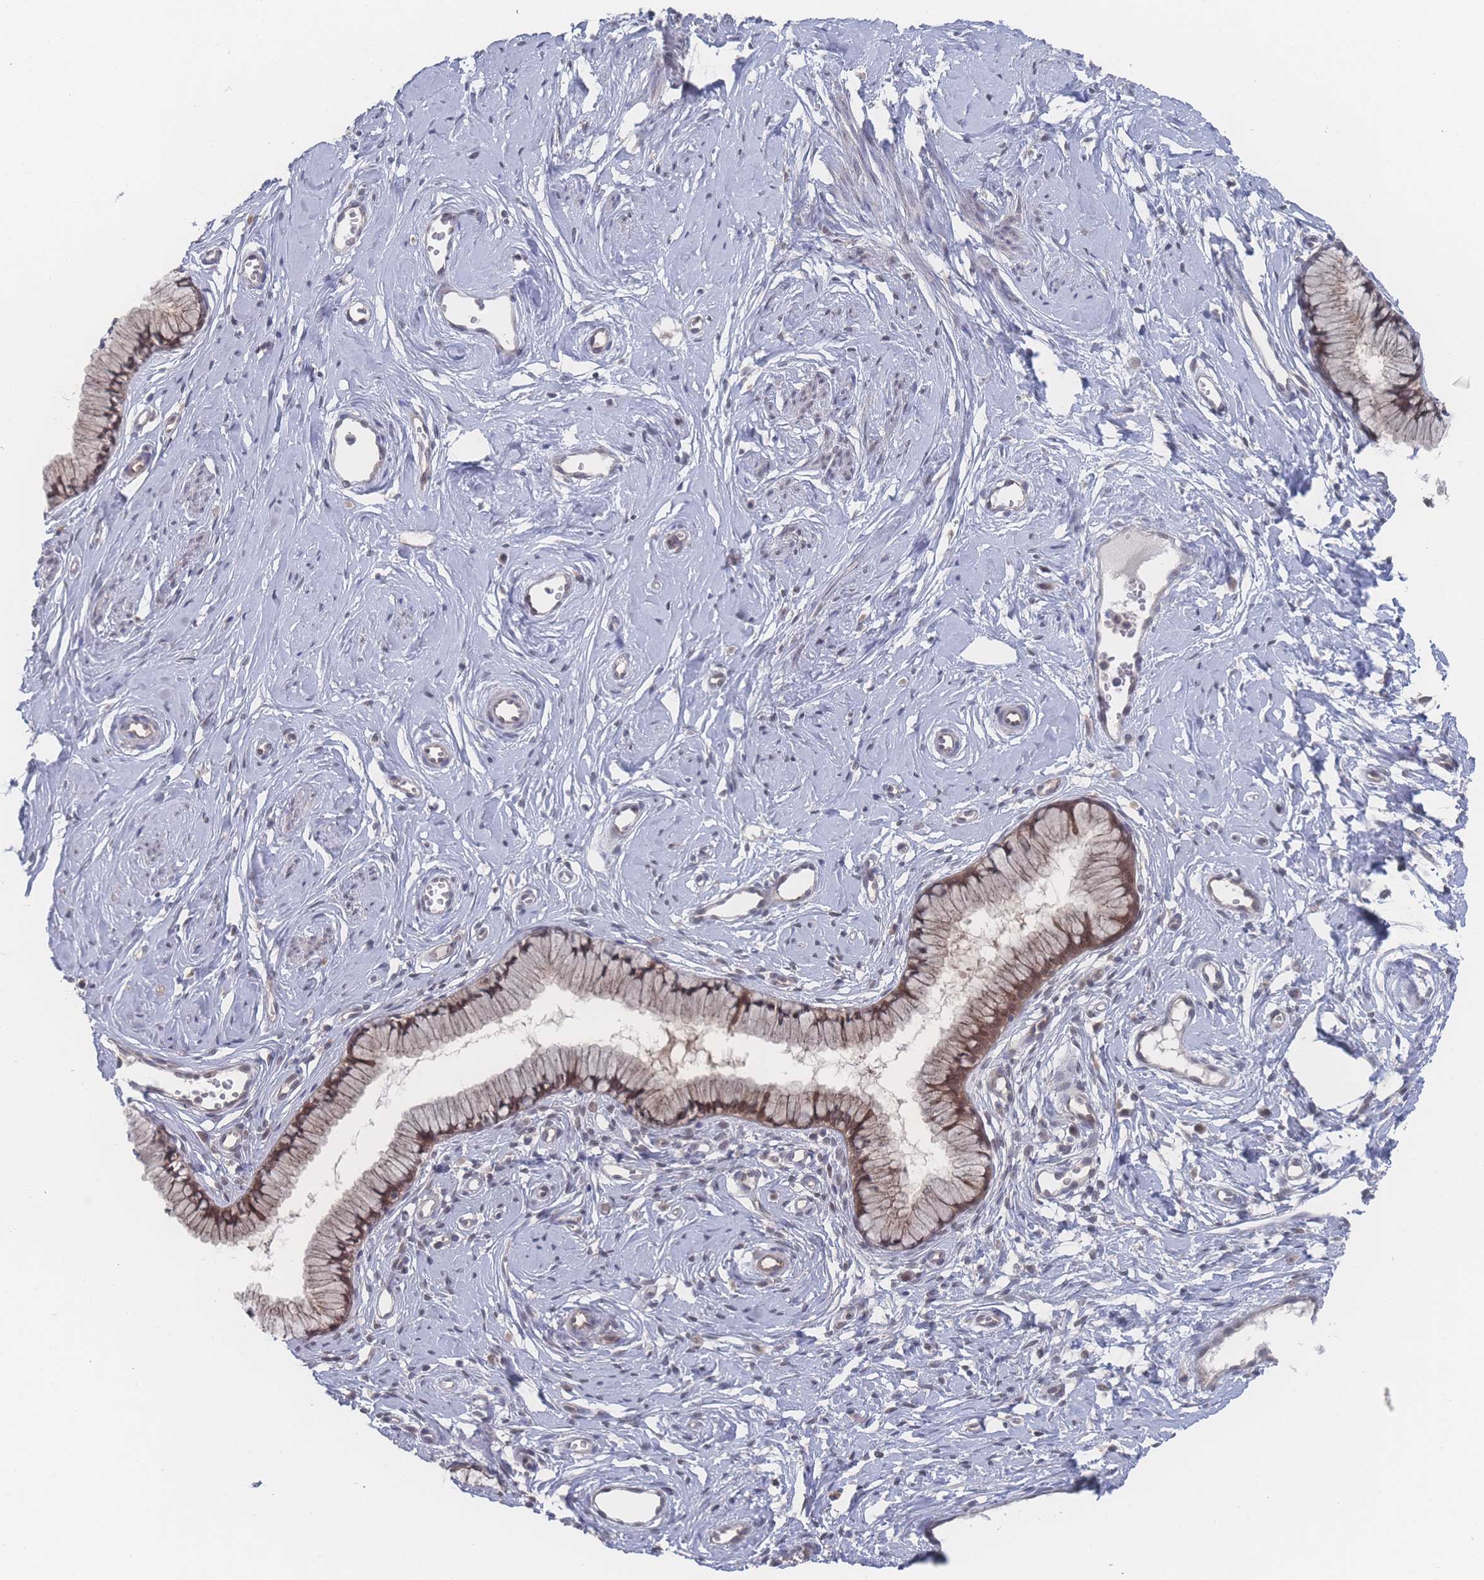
{"staining": {"intensity": "moderate", "quantity": ">75%", "location": "cytoplasmic/membranous,nuclear"}, "tissue": "cervix", "cell_type": "Glandular cells", "image_type": "normal", "snomed": [{"axis": "morphology", "description": "Normal tissue, NOS"}, {"axis": "topography", "description": "Cervix"}], "caption": "Protein analysis of unremarkable cervix exhibits moderate cytoplasmic/membranous,nuclear expression in about >75% of glandular cells.", "gene": "NBEAL1", "patient": {"sex": "female", "age": 40}}